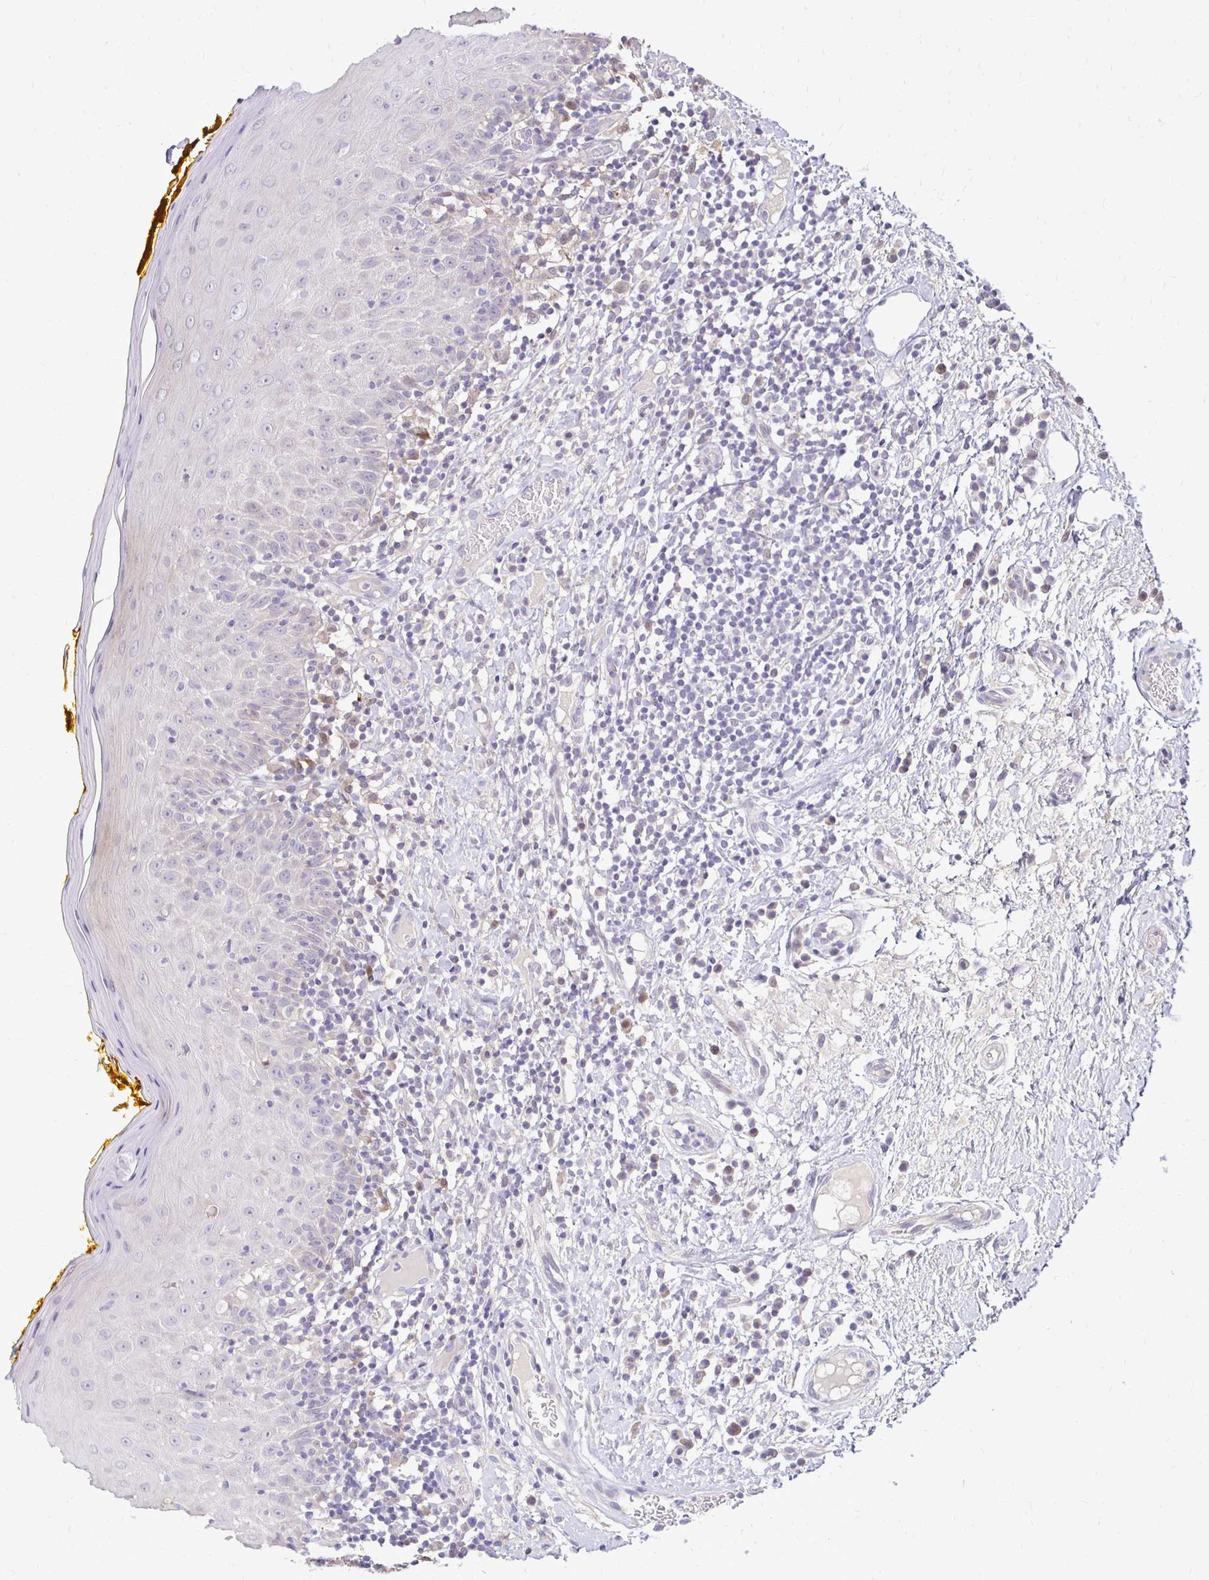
{"staining": {"intensity": "negative", "quantity": "none", "location": "none"}, "tissue": "oral mucosa", "cell_type": "Squamous epithelial cells", "image_type": "normal", "snomed": [{"axis": "morphology", "description": "Normal tissue, NOS"}, {"axis": "topography", "description": "Oral tissue"}, {"axis": "topography", "description": "Tounge, NOS"}], "caption": "Squamous epithelial cells are negative for protein expression in normal human oral mucosa. The staining was performed using DAB (3,3'-diaminobenzidine) to visualize the protein expression in brown, while the nuclei were stained in blue with hematoxylin (Magnification: 20x).", "gene": "GAS2", "patient": {"sex": "female", "age": 58}}